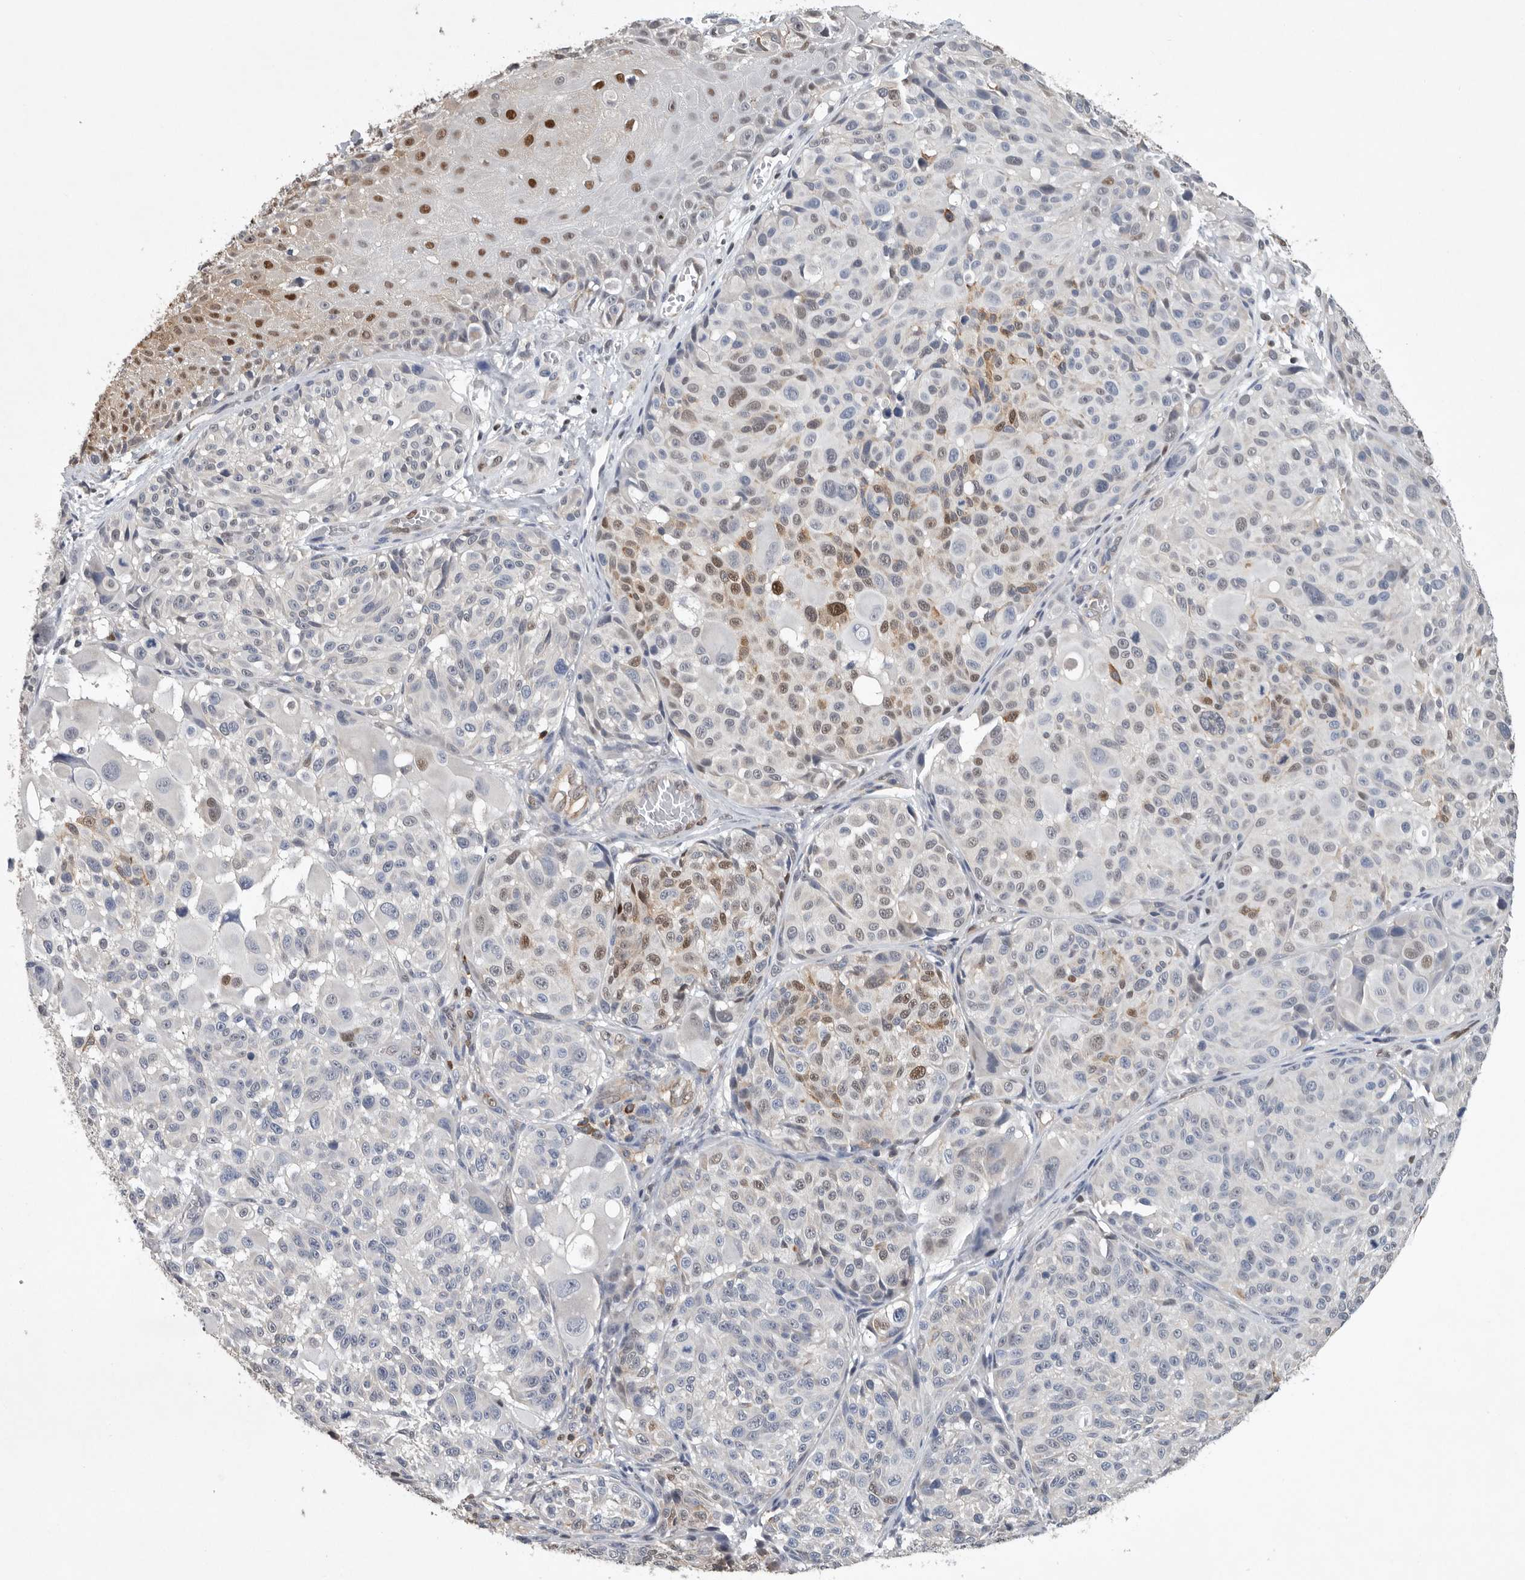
{"staining": {"intensity": "moderate", "quantity": "<25%", "location": "nuclear"}, "tissue": "melanoma", "cell_type": "Tumor cells", "image_type": "cancer", "snomed": [{"axis": "morphology", "description": "Malignant melanoma, NOS"}, {"axis": "topography", "description": "Skin"}], "caption": "About <25% of tumor cells in human melanoma display moderate nuclear protein expression as visualized by brown immunohistochemical staining.", "gene": "PDCD4", "patient": {"sex": "male", "age": 83}}